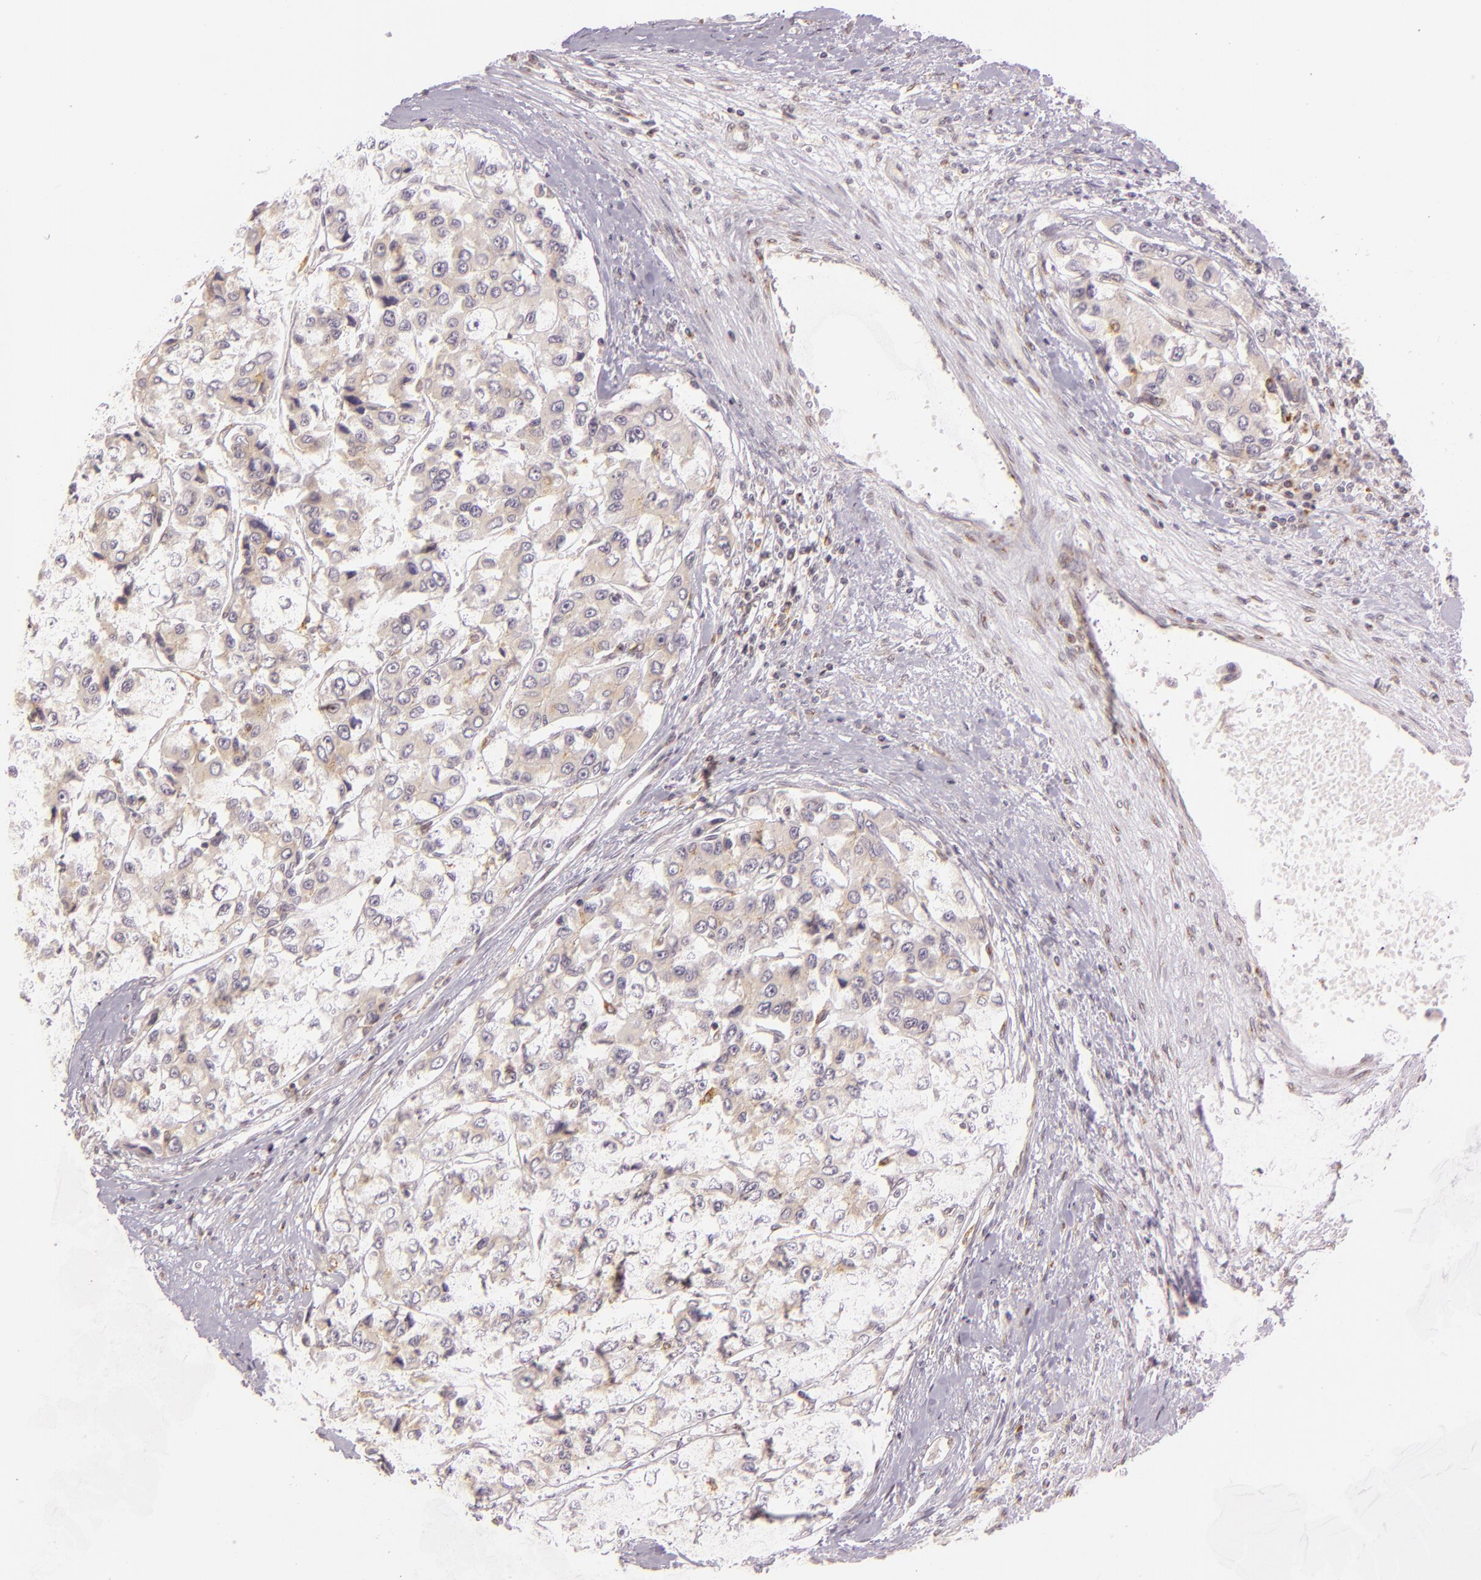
{"staining": {"intensity": "weak", "quantity": ">75%", "location": "cytoplasmic/membranous"}, "tissue": "liver cancer", "cell_type": "Tumor cells", "image_type": "cancer", "snomed": [{"axis": "morphology", "description": "Carcinoma, Hepatocellular, NOS"}, {"axis": "topography", "description": "Liver"}], "caption": "A low amount of weak cytoplasmic/membranous staining is appreciated in approximately >75% of tumor cells in liver cancer (hepatocellular carcinoma) tissue.", "gene": "LGMN", "patient": {"sex": "female", "age": 66}}